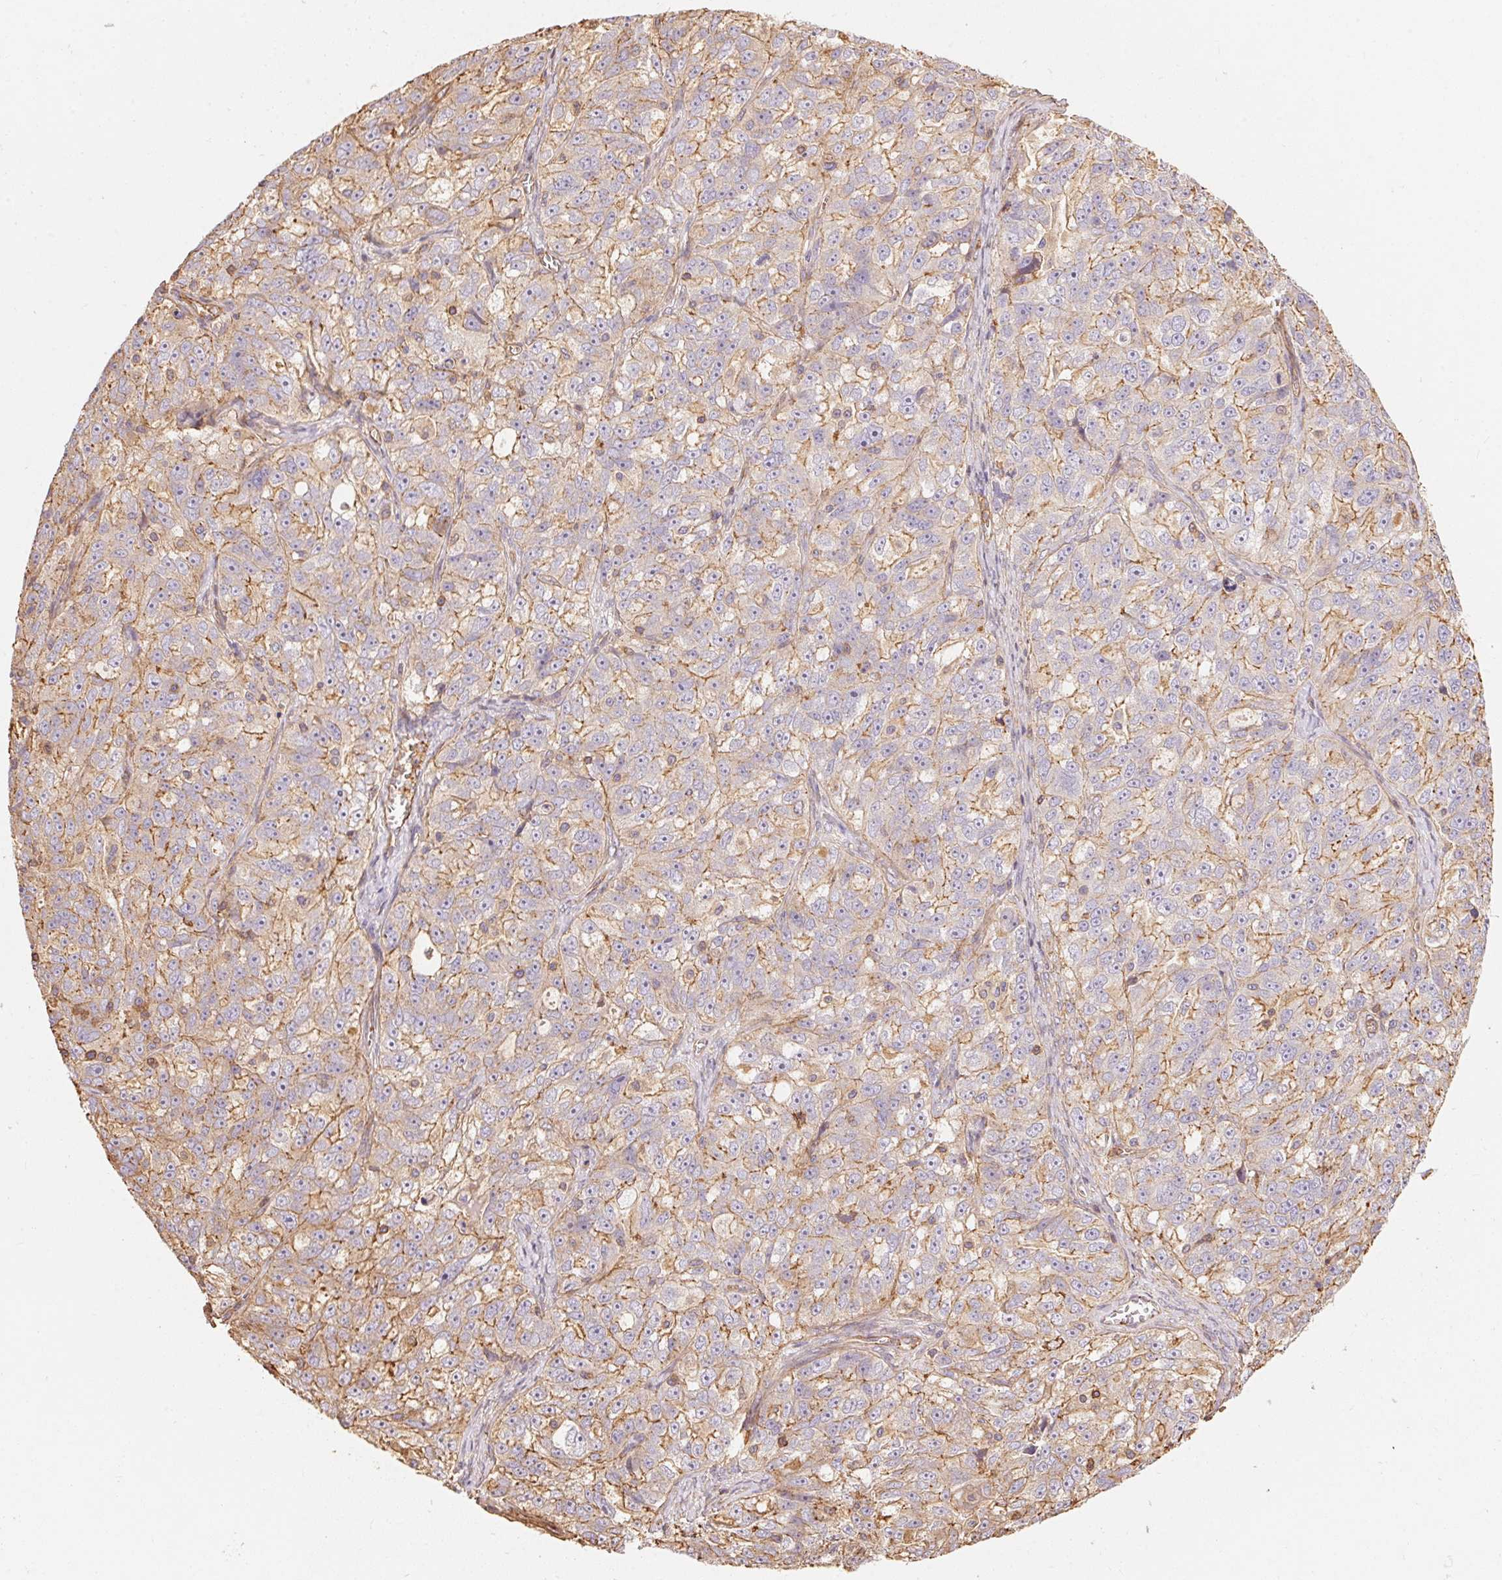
{"staining": {"intensity": "weak", "quantity": "25%-75%", "location": "cytoplasmic/membranous"}, "tissue": "ovarian cancer", "cell_type": "Tumor cells", "image_type": "cancer", "snomed": [{"axis": "morphology", "description": "Cystadenocarcinoma, serous, NOS"}, {"axis": "topography", "description": "Ovary"}], "caption": "Ovarian cancer (serous cystadenocarcinoma) stained for a protein demonstrates weak cytoplasmic/membranous positivity in tumor cells.", "gene": "FRAS1", "patient": {"sex": "female", "age": 51}}